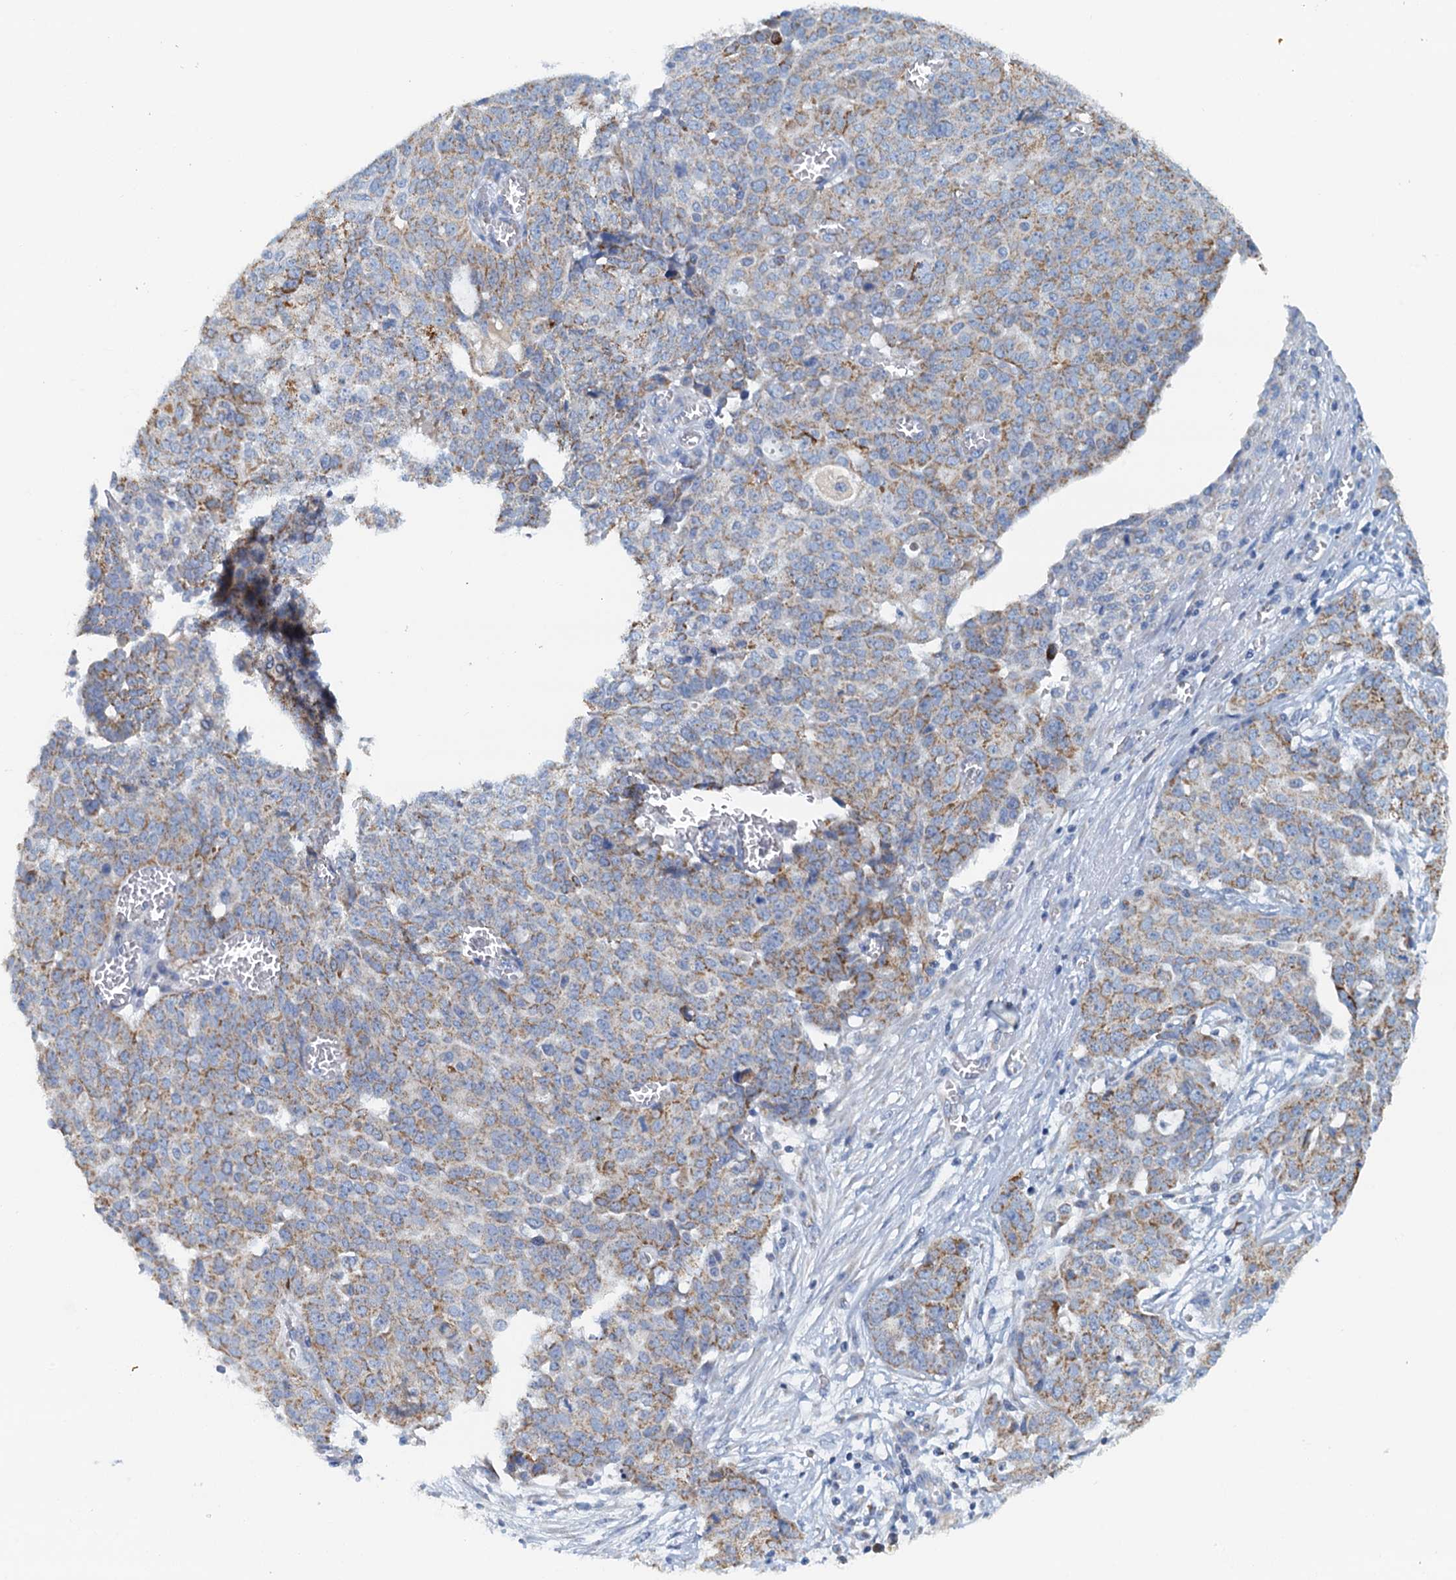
{"staining": {"intensity": "moderate", "quantity": ">75%", "location": "cytoplasmic/membranous"}, "tissue": "ovarian cancer", "cell_type": "Tumor cells", "image_type": "cancer", "snomed": [{"axis": "morphology", "description": "Cystadenocarcinoma, serous, NOS"}, {"axis": "topography", "description": "Soft tissue"}, {"axis": "topography", "description": "Ovary"}], "caption": "Immunohistochemical staining of serous cystadenocarcinoma (ovarian) shows medium levels of moderate cytoplasmic/membranous protein staining in about >75% of tumor cells.", "gene": "POC1A", "patient": {"sex": "female", "age": 57}}